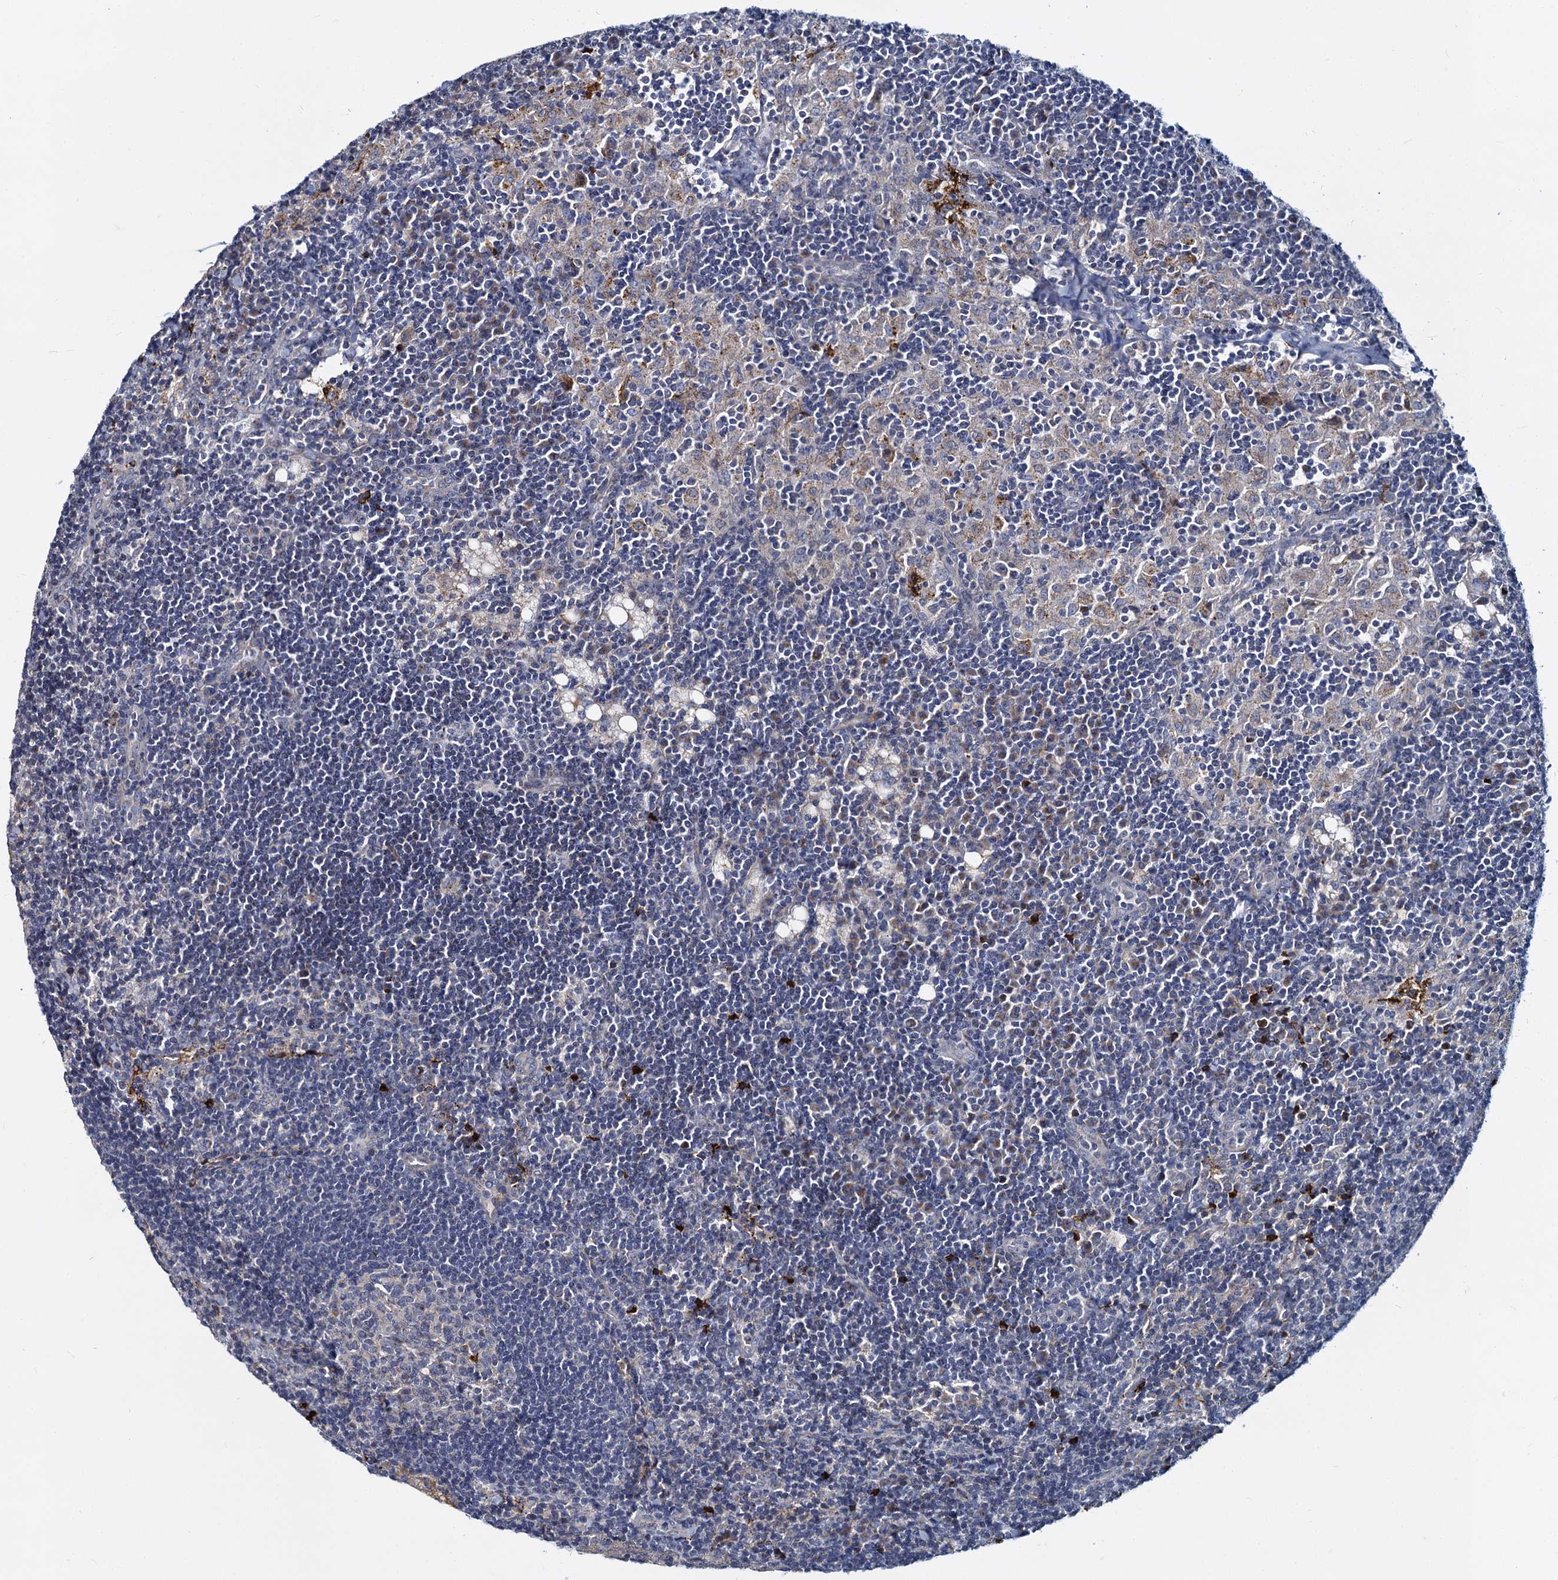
{"staining": {"intensity": "negative", "quantity": "none", "location": "none"}, "tissue": "lymph node", "cell_type": "Germinal center cells", "image_type": "normal", "snomed": [{"axis": "morphology", "description": "Normal tissue, NOS"}, {"axis": "topography", "description": "Lymph node"}], "caption": "A high-resolution image shows immunohistochemistry staining of benign lymph node, which shows no significant expression in germinal center cells.", "gene": "DCUN1D2", "patient": {"sex": "male", "age": 24}}